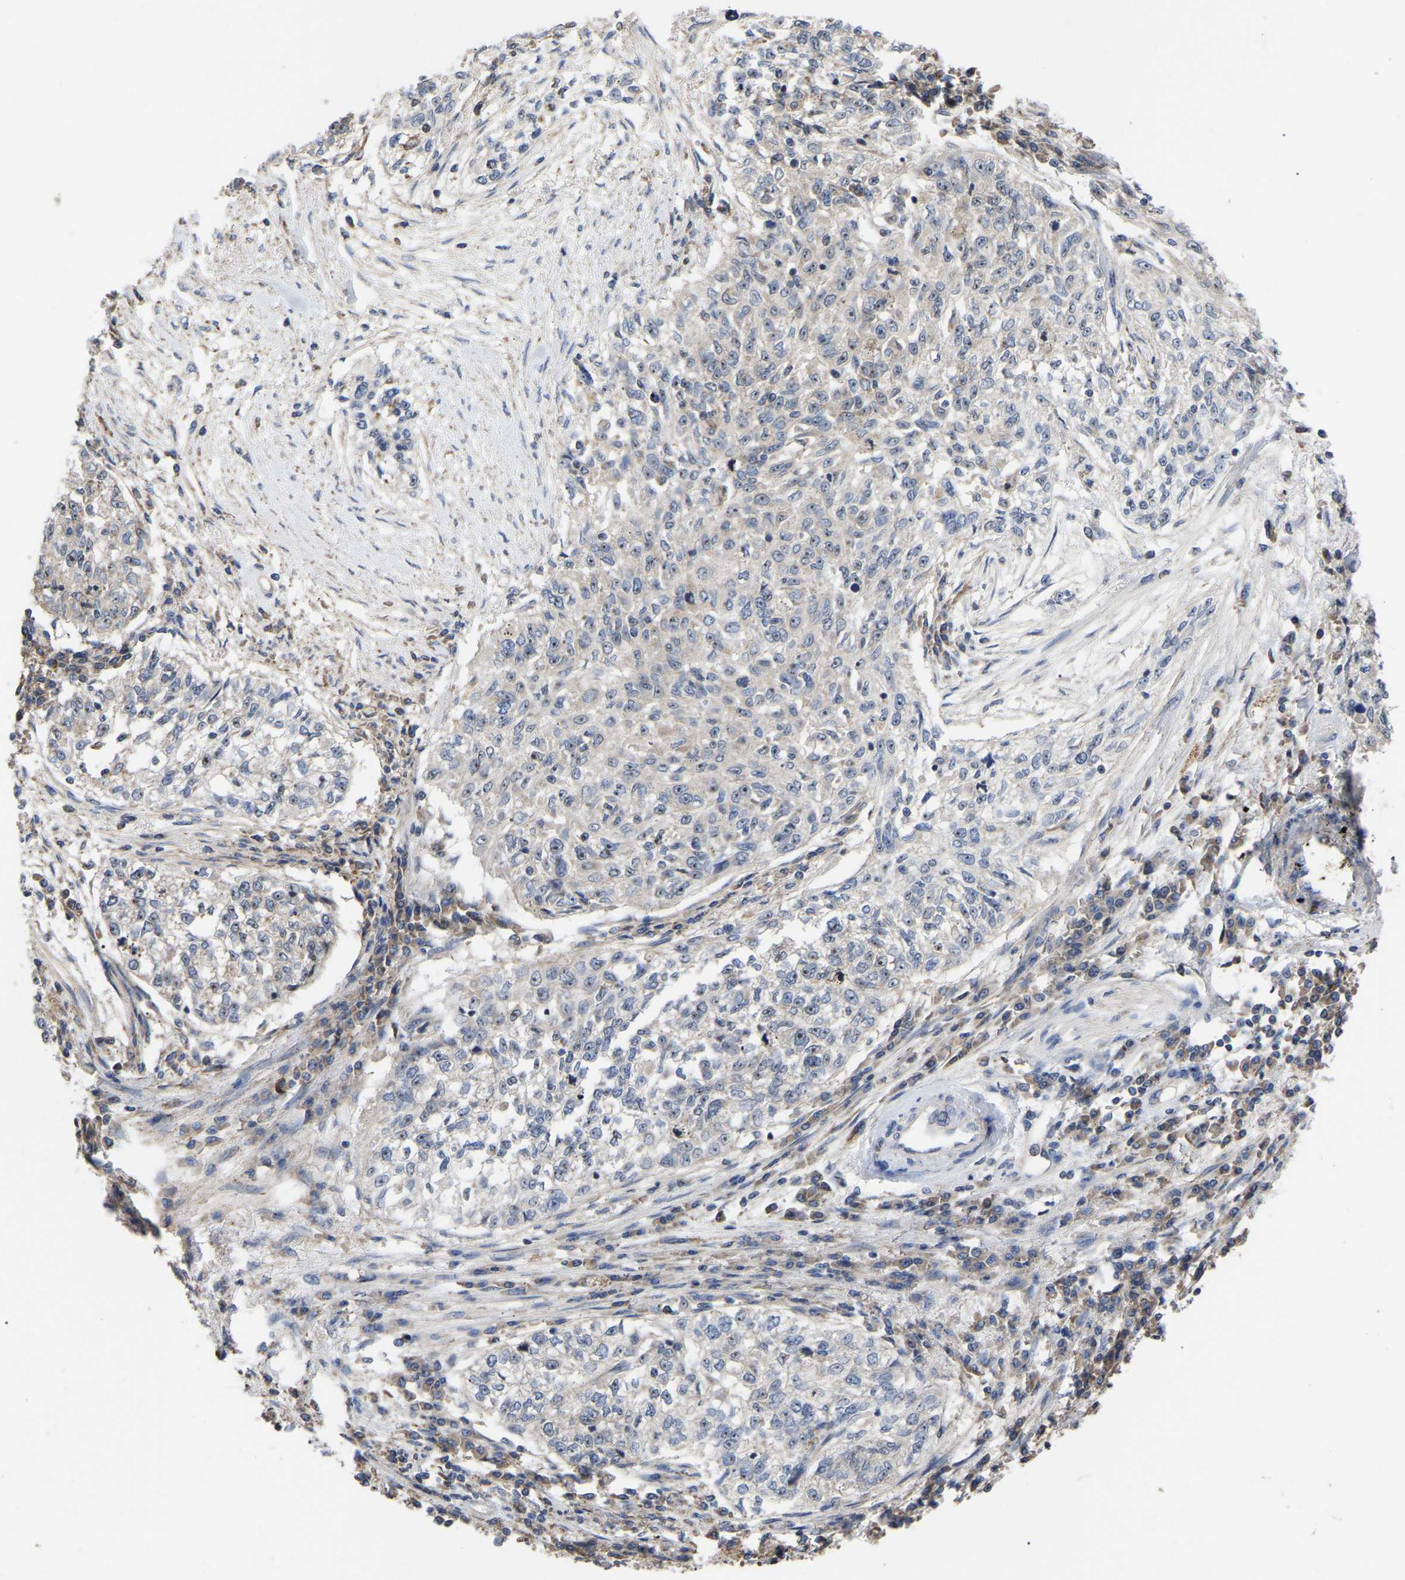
{"staining": {"intensity": "moderate", "quantity": "<25%", "location": "nuclear"}, "tissue": "cervical cancer", "cell_type": "Tumor cells", "image_type": "cancer", "snomed": [{"axis": "morphology", "description": "Squamous cell carcinoma, NOS"}, {"axis": "topography", "description": "Cervix"}], "caption": "Immunohistochemistry (DAB) staining of human cervical squamous cell carcinoma displays moderate nuclear protein expression in approximately <25% of tumor cells.", "gene": "NOP53", "patient": {"sex": "female", "age": 57}}